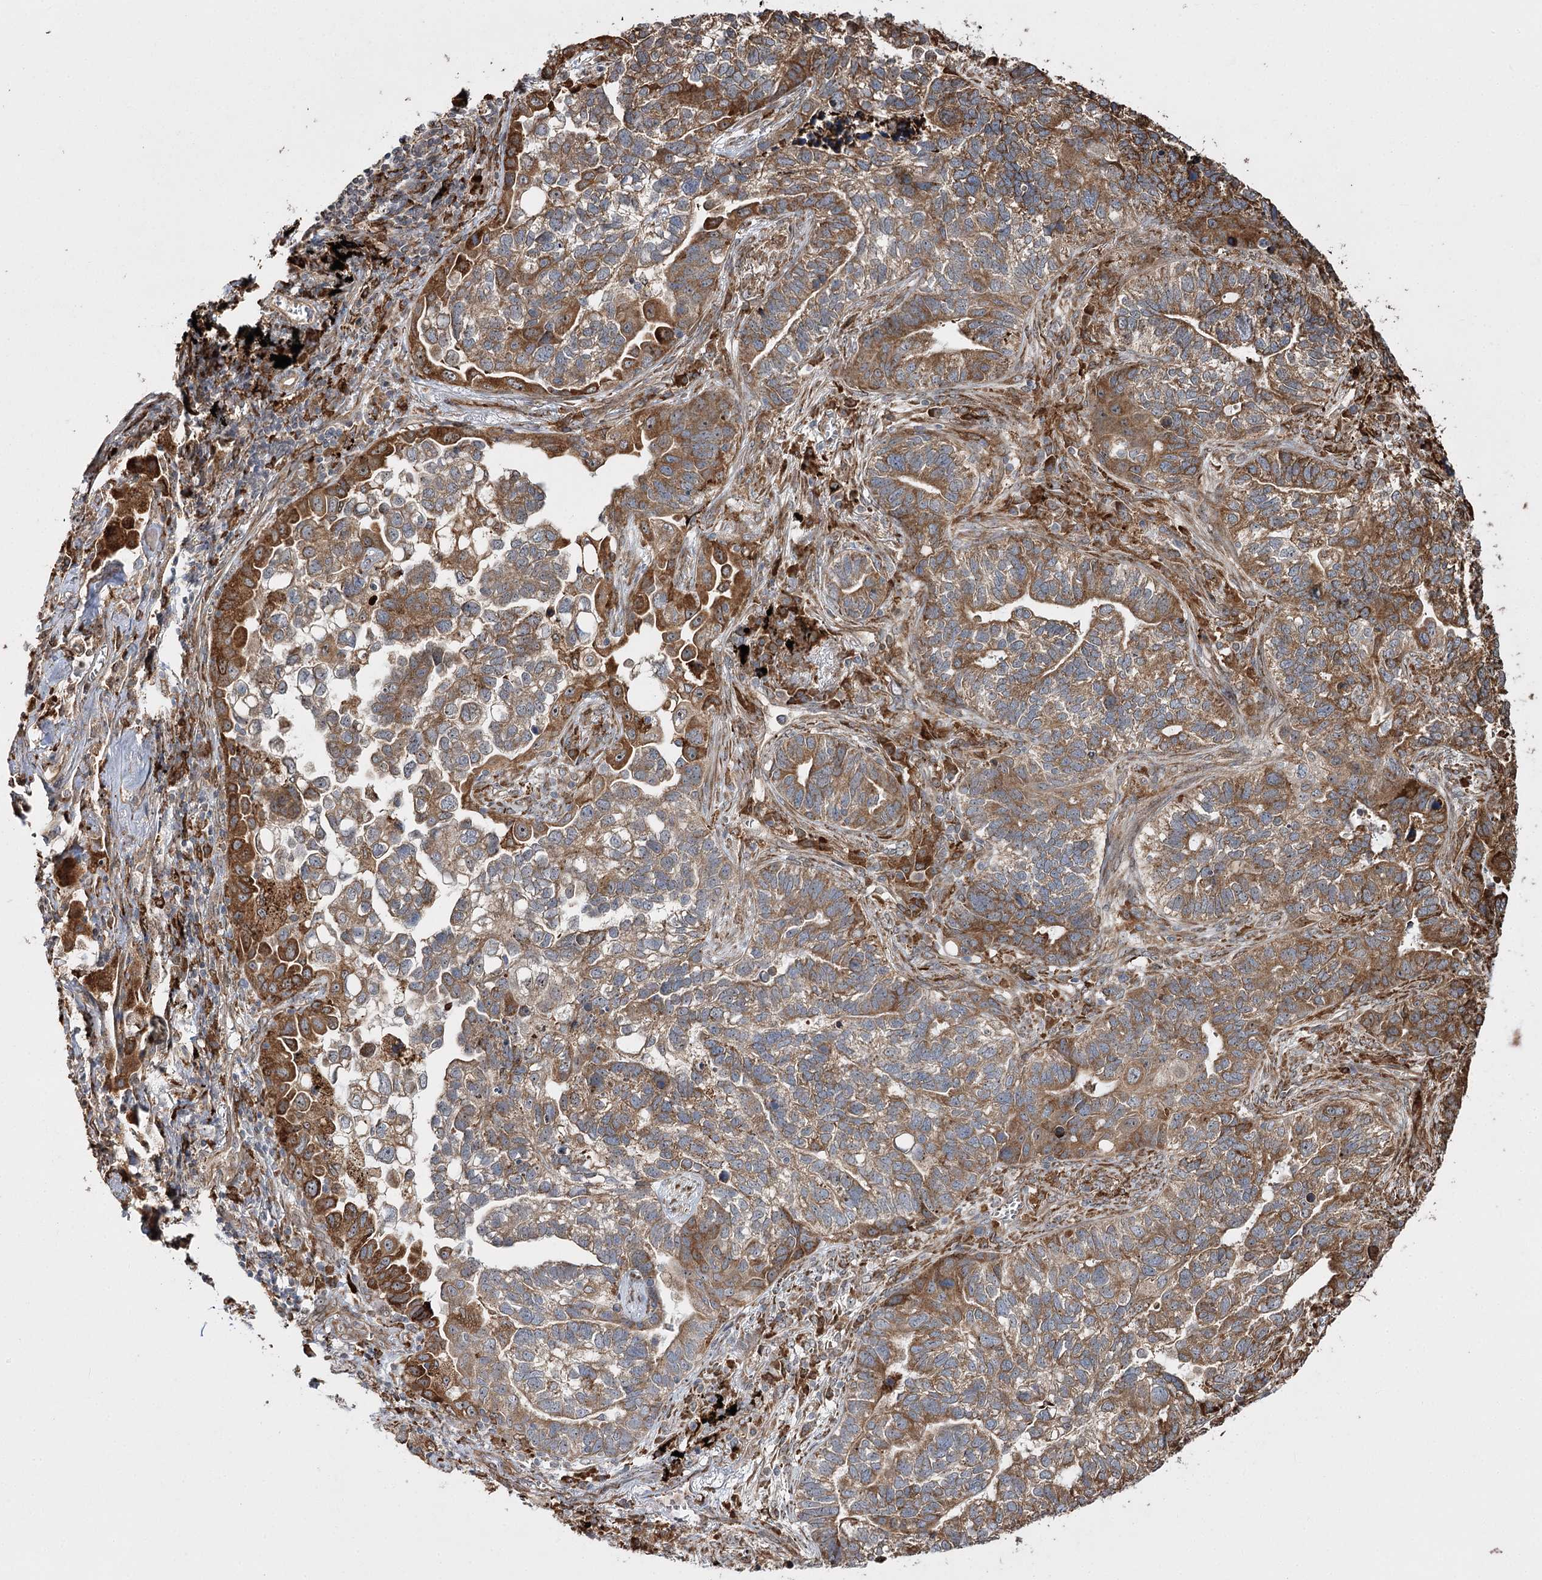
{"staining": {"intensity": "moderate", "quantity": ">75%", "location": "cytoplasmic/membranous"}, "tissue": "lung cancer", "cell_type": "Tumor cells", "image_type": "cancer", "snomed": [{"axis": "morphology", "description": "Adenocarcinoma, NOS"}, {"axis": "topography", "description": "Lung"}], "caption": "Protein staining demonstrates moderate cytoplasmic/membranous staining in approximately >75% of tumor cells in lung cancer (adenocarcinoma). The staining was performed using DAB (3,3'-diaminobenzidine), with brown indicating positive protein expression. Nuclei are stained blue with hematoxylin.", "gene": "FANCL", "patient": {"sex": "male", "age": 67}}